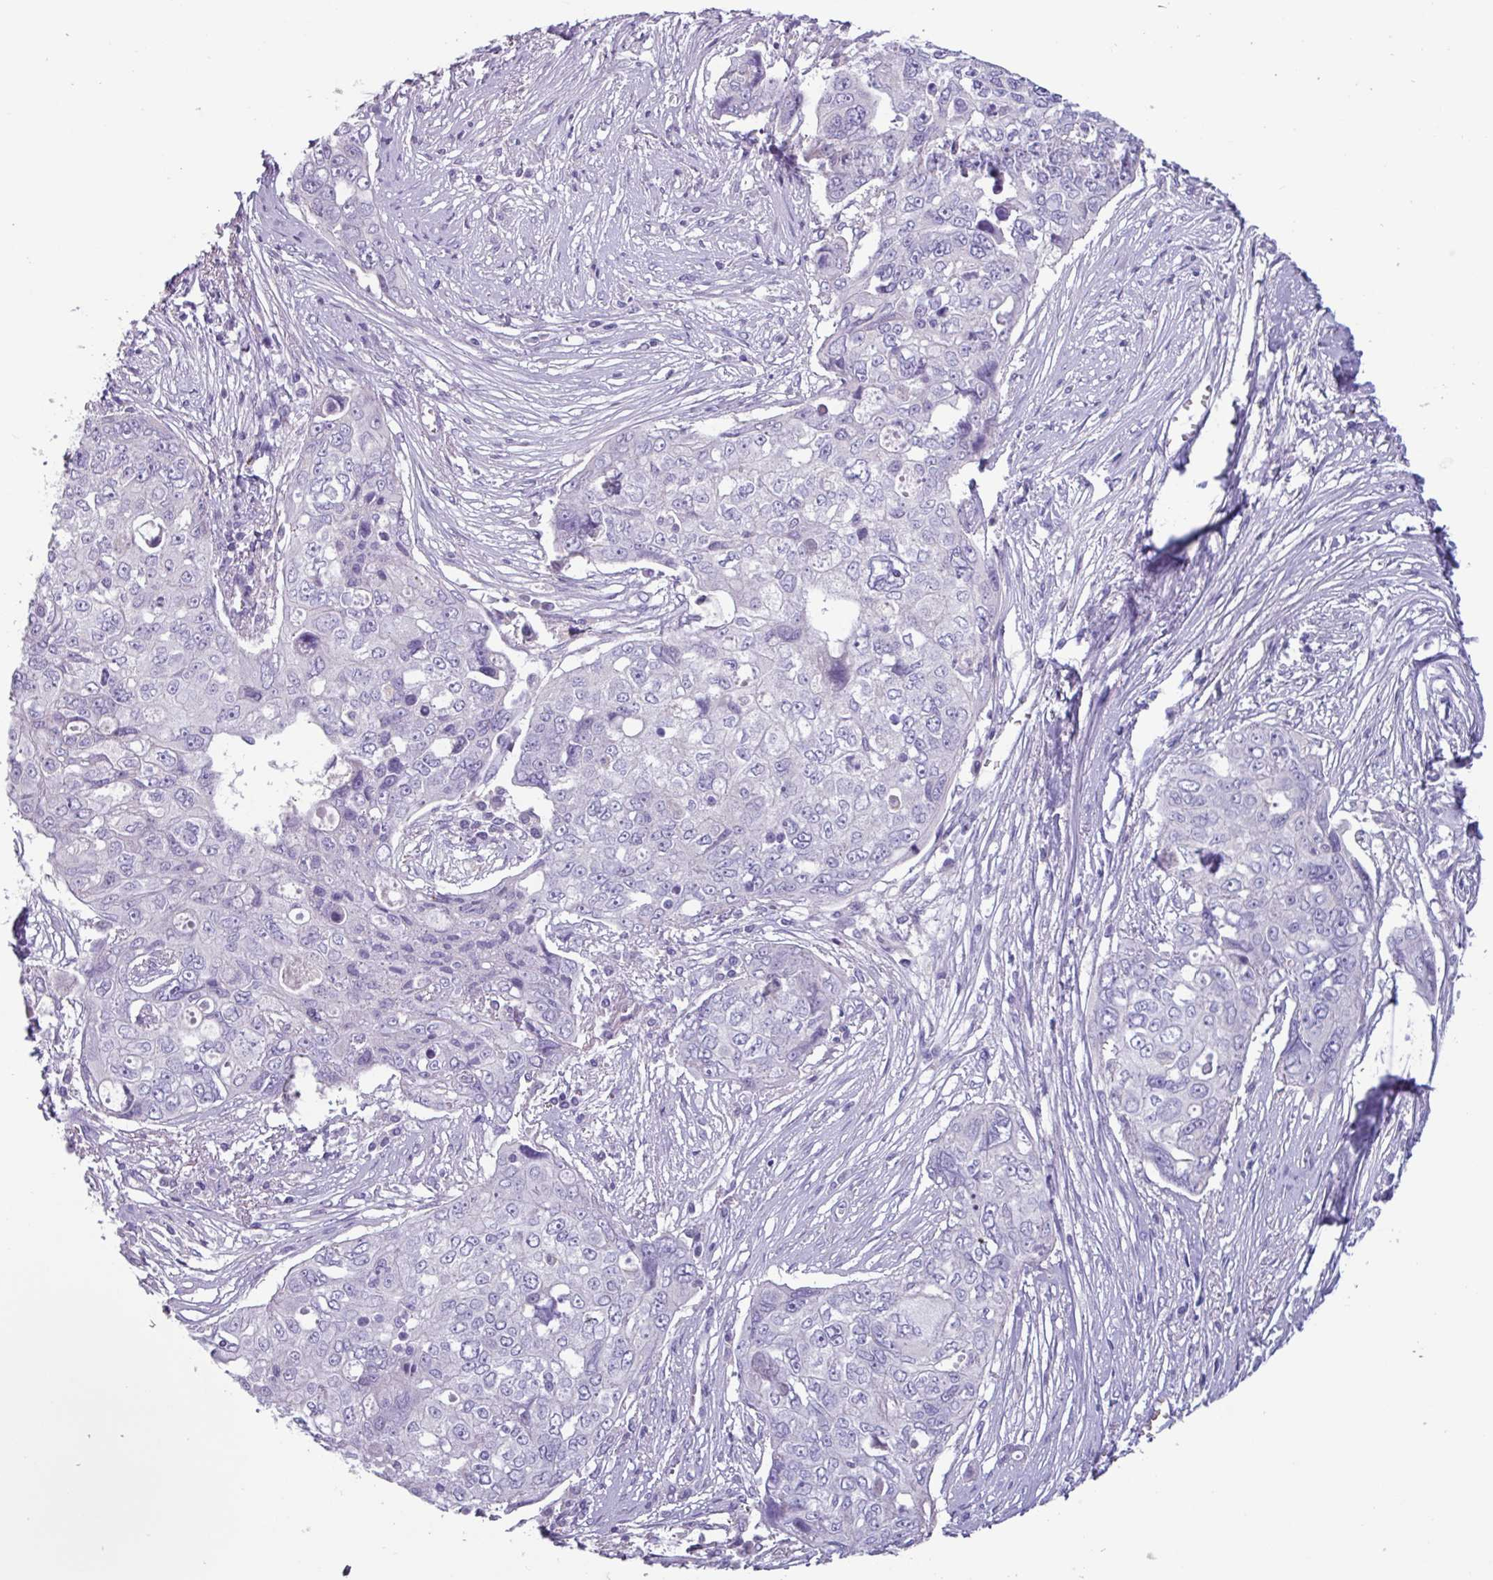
{"staining": {"intensity": "negative", "quantity": "none", "location": "none"}, "tissue": "ovarian cancer", "cell_type": "Tumor cells", "image_type": "cancer", "snomed": [{"axis": "morphology", "description": "Carcinoma, endometroid"}, {"axis": "topography", "description": "Ovary"}], "caption": "Tumor cells are negative for brown protein staining in ovarian cancer (endometroid carcinoma).", "gene": "ADGRE1", "patient": {"sex": "female", "age": 70}}